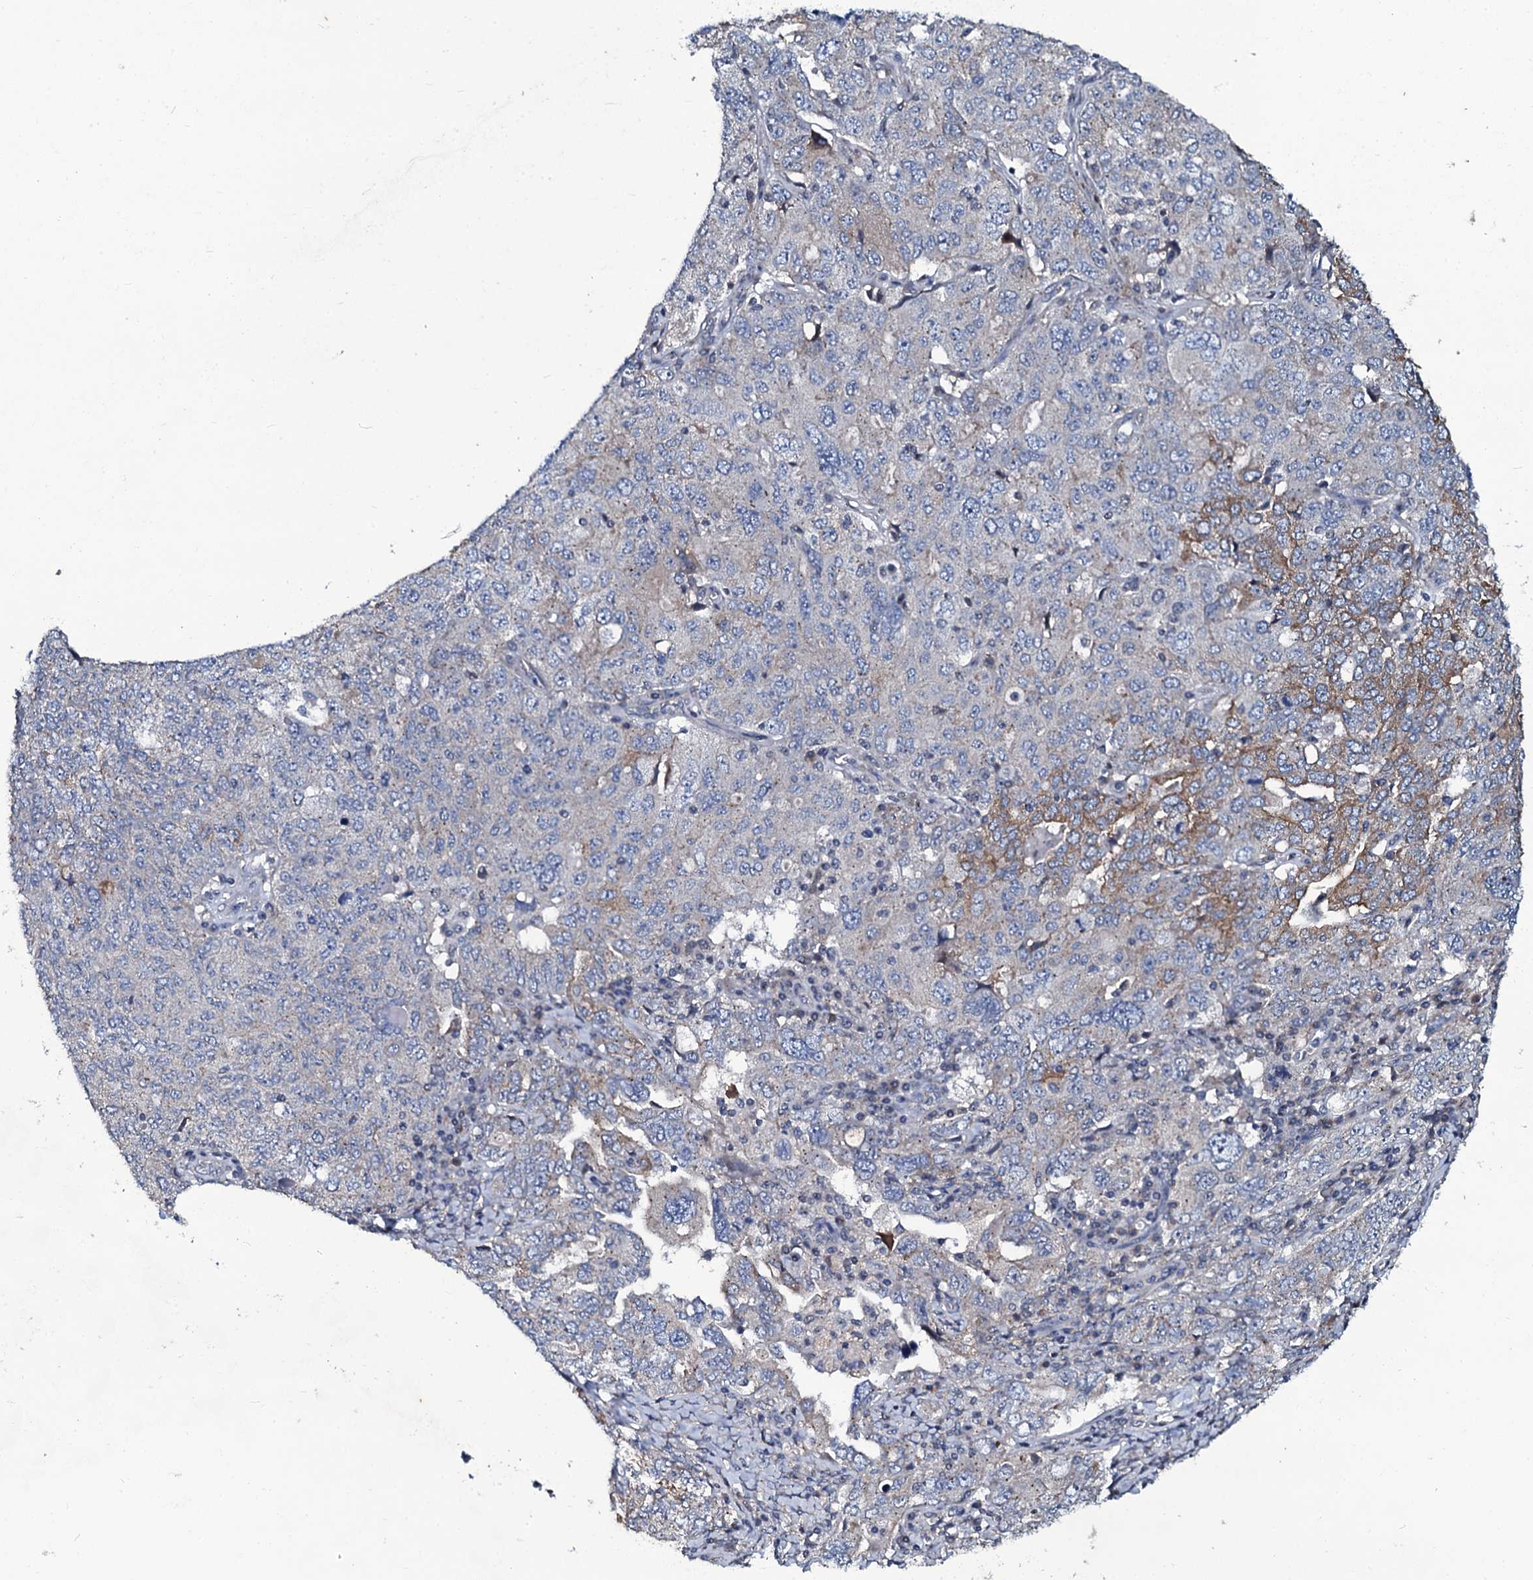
{"staining": {"intensity": "moderate", "quantity": "<25%", "location": "cytoplasmic/membranous"}, "tissue": "ovarian cancer", "cell_type": "Tumor cells", "image_type": "cancer", "snomed": [{"axis": "morphology", "description": "Carcinoma, endometroid"}, {"axis": "topography", "description": "Ovary"}], "caption": "High-power microscopy captured an IHC histopathology image of ovarian endometroid carcinoma, revealing moderate cytoplasmic/membranous staining in approximately <25% of tumor cells. (DAB = brown stain, brightfield microscopy at high magnification).", "gene": "USPL1", "patient": {"sex": "female", "age": 62}}